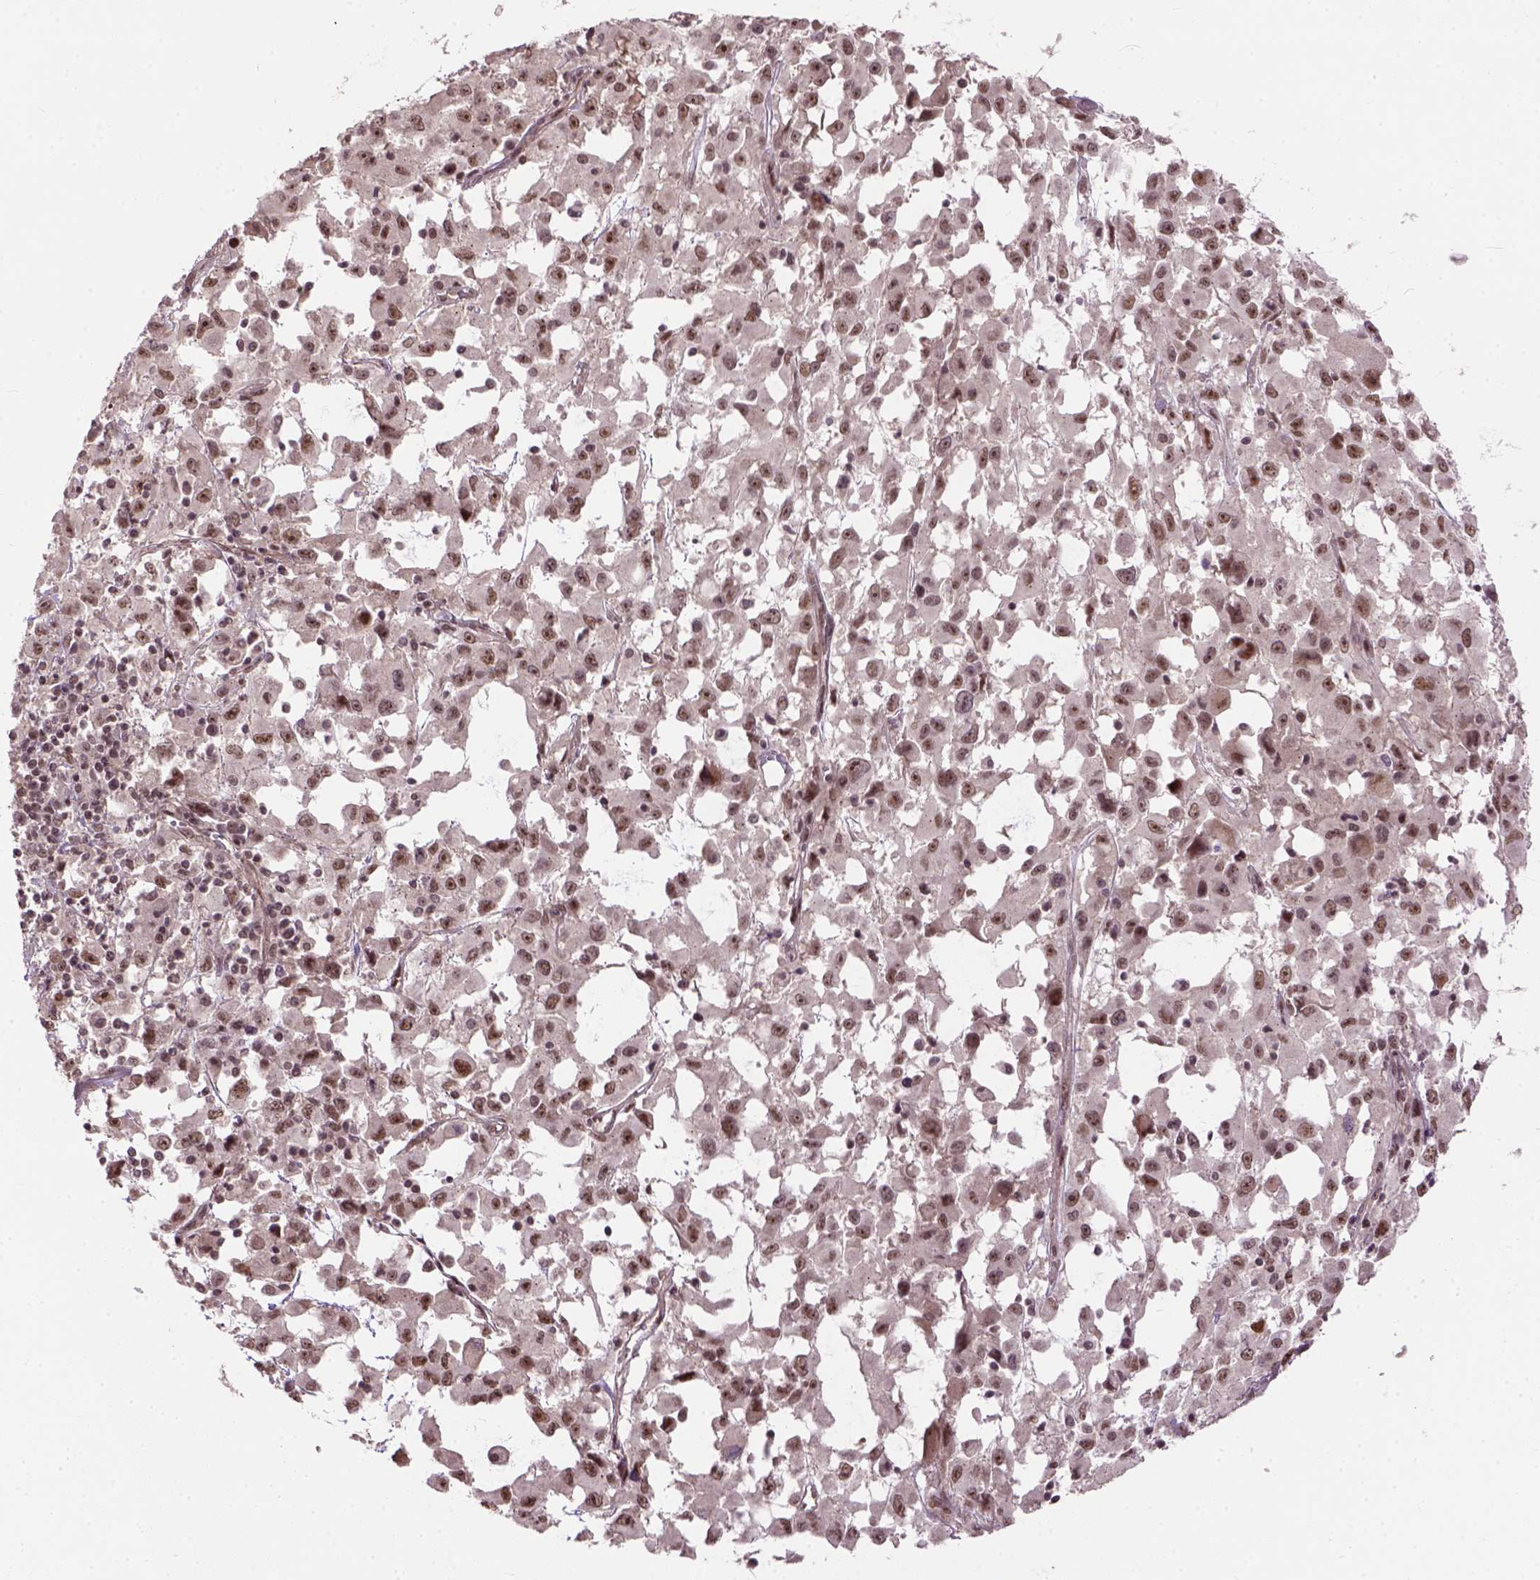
{"staining": {"intensity": "moderate", "quantity": ">75%", "location": "nuclear"}, "tissue": "melanoma", "cell_type": "Tumor cells", "image_type": "cancer", "snomed": [{"axis": "morphology", "description": "Malignant melanoma, Metastatic site"}, {"axis": "topography", "description": "Soft tissue"}], "caption": "Protein expression analysis of human melanoma reveals moderate nuclear expression in about >75% of tumor cells.", "gene": "ZNF630", "patient": {"sex": "male", "age": 50}}